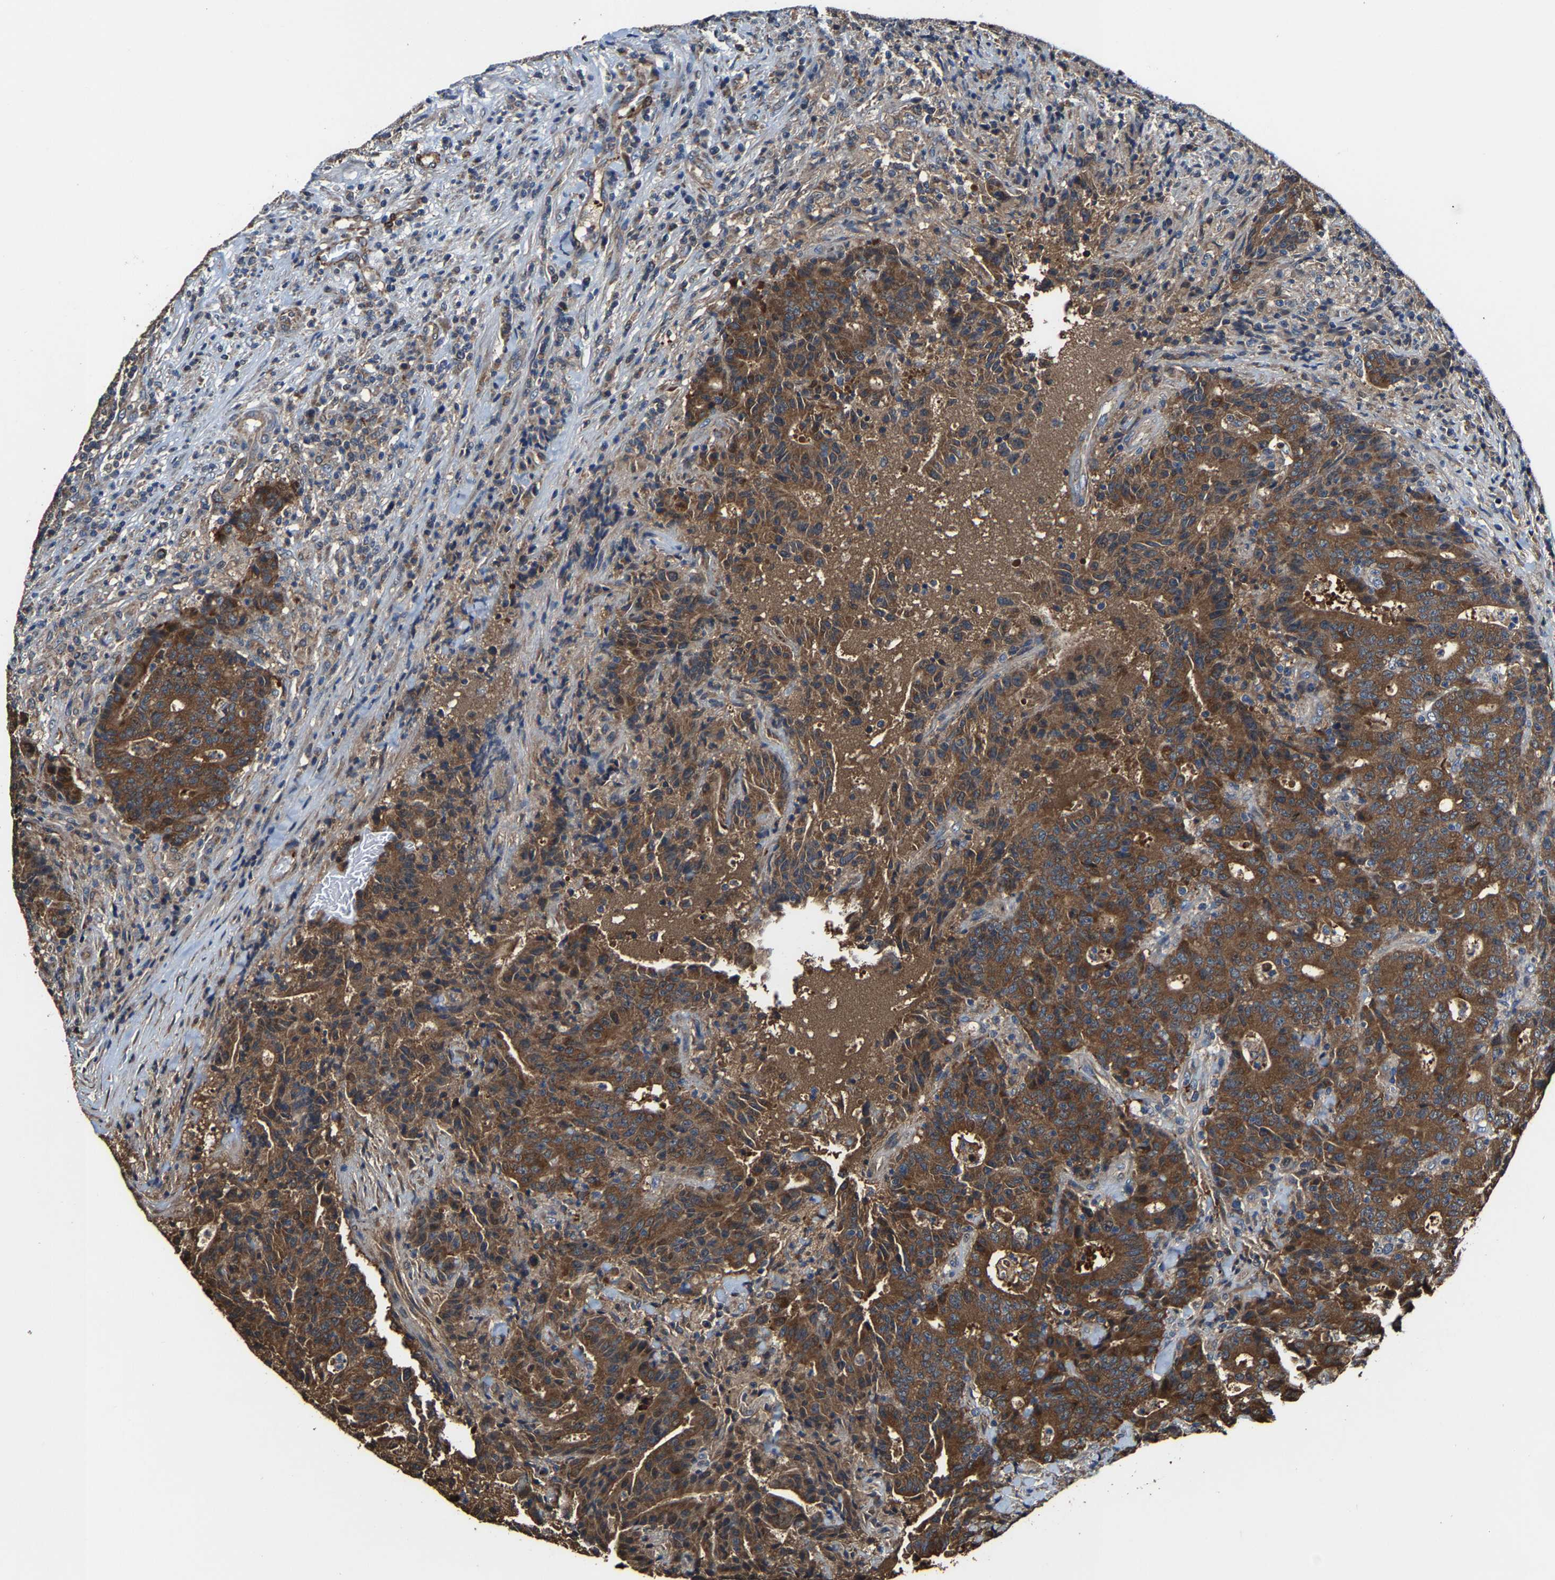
{"staining": {"intensity": "strong", "quantity": ">75%", "location": "cytoplasmic/membranous"}, "tissue": "colorectal cancer", "cell_type": "Tumor cells", "image_type": "cancer", "snomed": [{"axis": "morphology", "description": "Adenocarcinoma, NOS"}, {"axis": "topography", "description": "Colon"}], "caption": "A high-resolution image shows IHC staining of colorectal cancer, which demonstrates strong cytoplasmic/membranous staining in approximately >75% of tumor cells.", "gene": "GFRA3", "patient": {"sex": "female", "age": 75}}